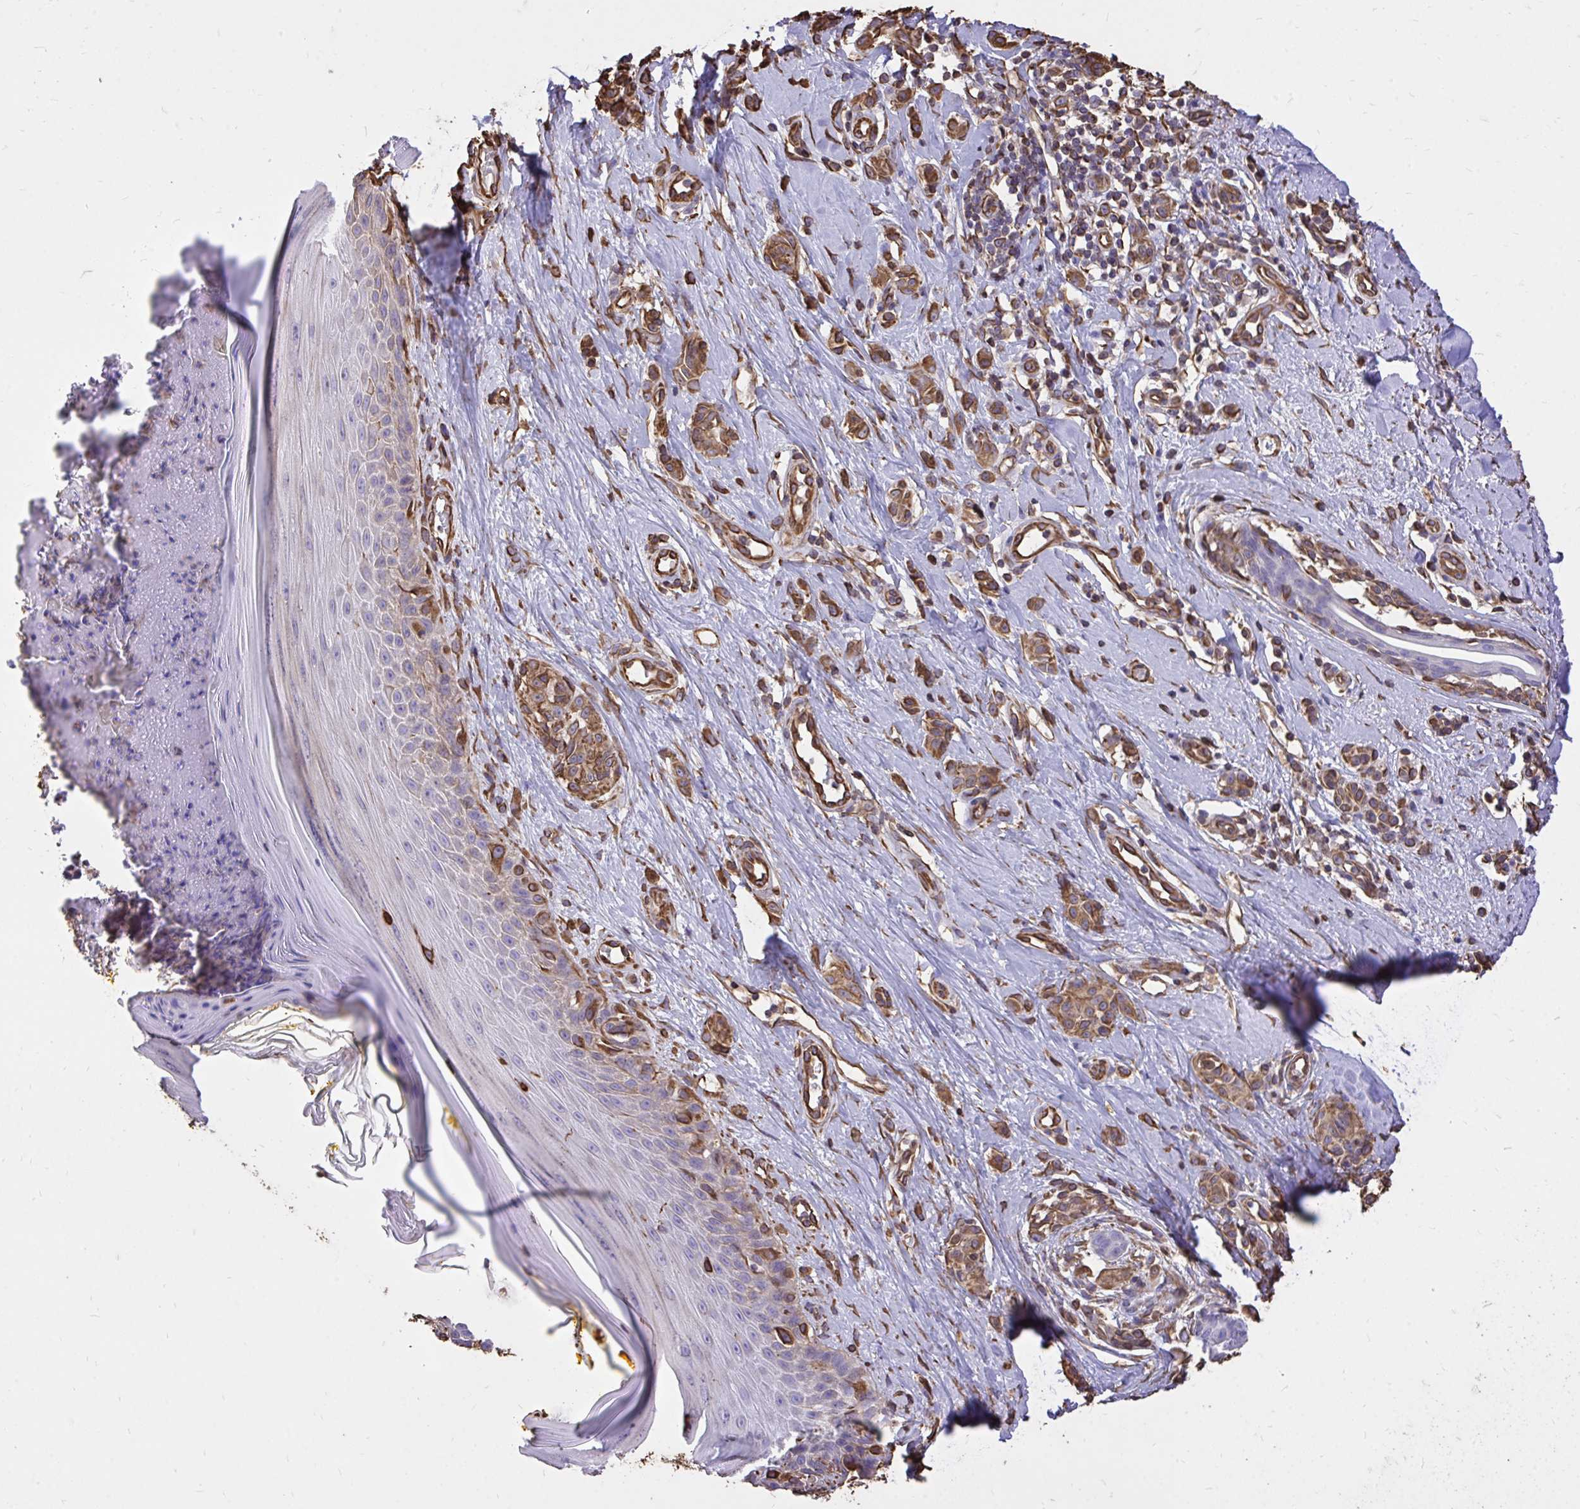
{"staining": {"intensity": "moderate", "quantity": ">75%", "location": "cytoplasmic/membranous"}, "tissue": "melanoma", "cell_type": "Tumor cells", "image_type": "cancer", "snomed": [{"axis": "morphology", "description": "Malignant melanoma, NOS"}, {"axis": "topography", "description": "Skin"}], "caption": "The immunohistochemical stain shows moderate cytoplasmic/membranous staining in tumor cells of malignant melanoma tissue.", "gene": "RNF103", "patient": {"sex": "male", "age": 74}}